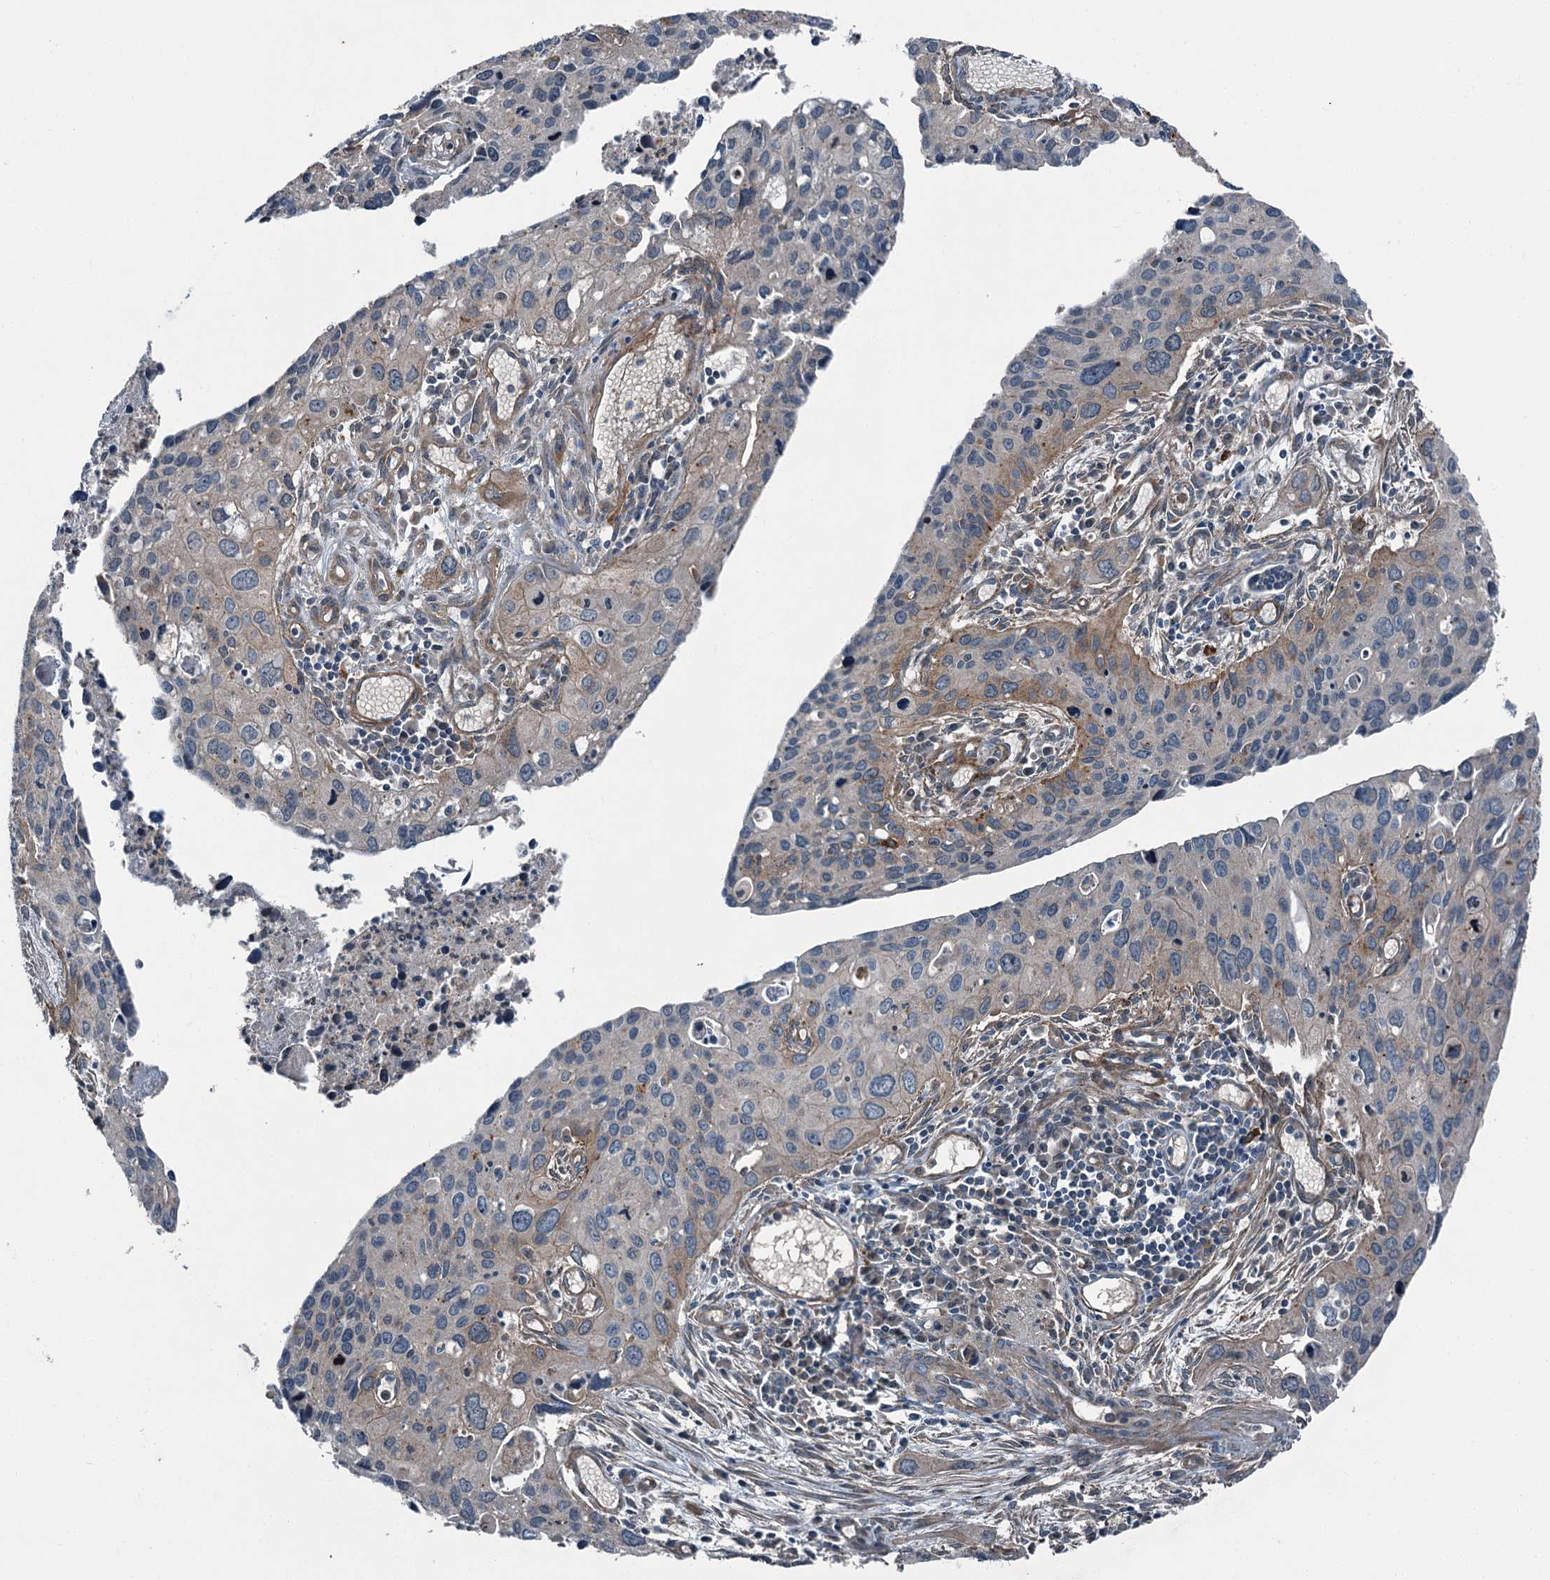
{"staining": {"intensity": "weak", "quantity": "25%-75%", "location": "cytoplasmic/membranous"}, "tissue": "cervical cancer", "cell_type": "Tumor cells", "image_type": "cancer", "snomed": [{"axis": "morphology", "description": "Squamous cell carcinoma, NOS"}, {"axis": "topography", "description": "Cervix"}], "caption": "Cervical cancer stained for a protein (brown) shows weak cytoplasmic/membranous positive positivity in approximately 25%-75% of tumor cells.", "gene": "AXL", "patient": {"sex": "female", "age": 55}}